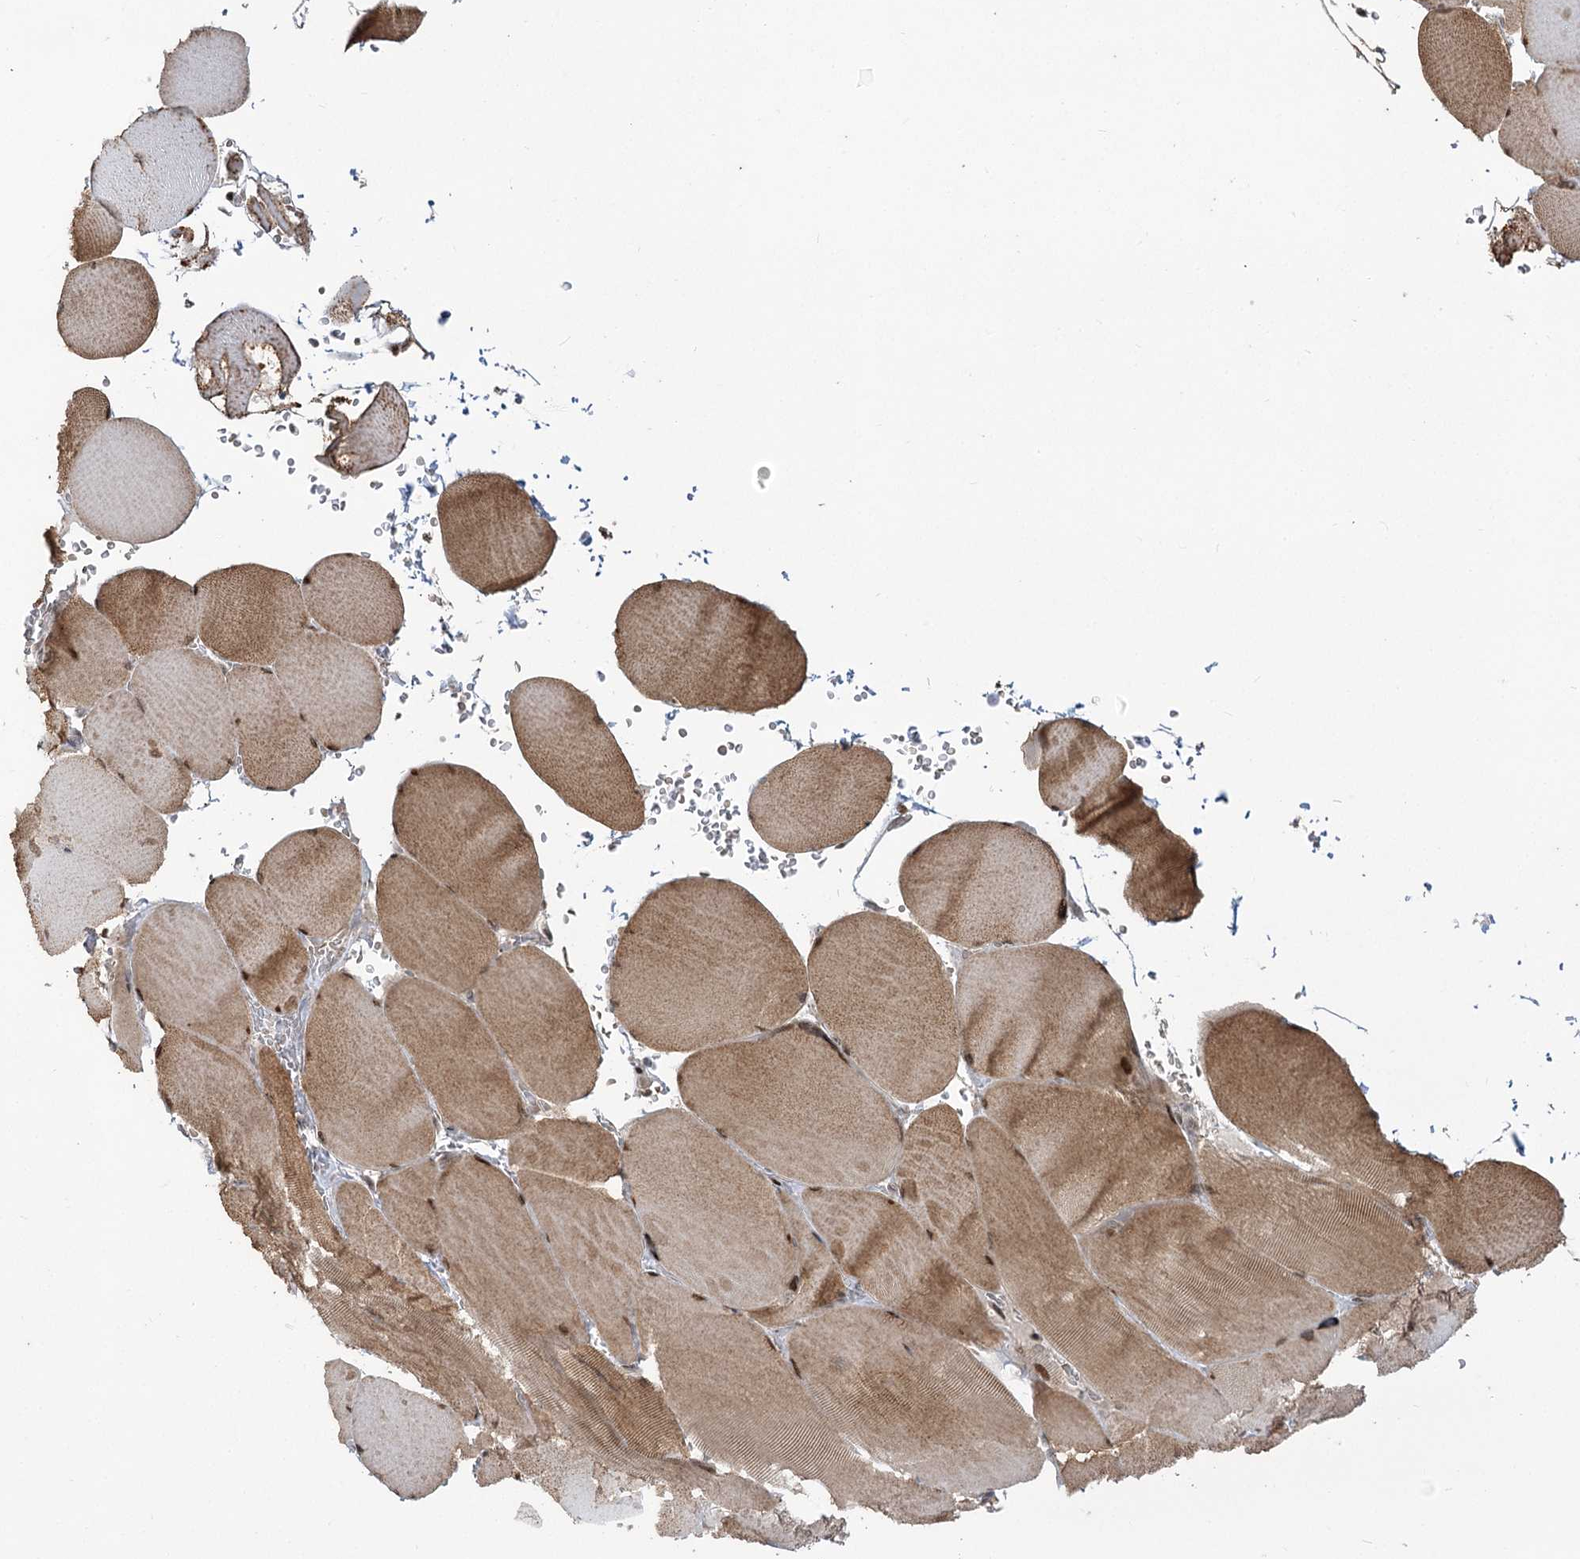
{"staining": {"intensity": "moderate", "quantity": ">75%", "location": "cytoplasmic/membranous,nuclear"}, "tissue": "skeletal muscle", "cell_type": "Myocytes", "image_type": "normal", "snomed": [{"axis": "morphology", "description": "Normal tissue, NOS"}, {"axis": "topography", "description": "Skeletal muscle"}, {"axis": "topography", "description": "Head-Neck"}], "caption": "Immunohistochemical staining of unremarkable skeletal muscle exhibits moderate cytoplasmic/membranous,nuclear protein expression in approximately >75% of myocytes.", "gene": "HELQ", "patient": {"sex": "male", "age": 66}}